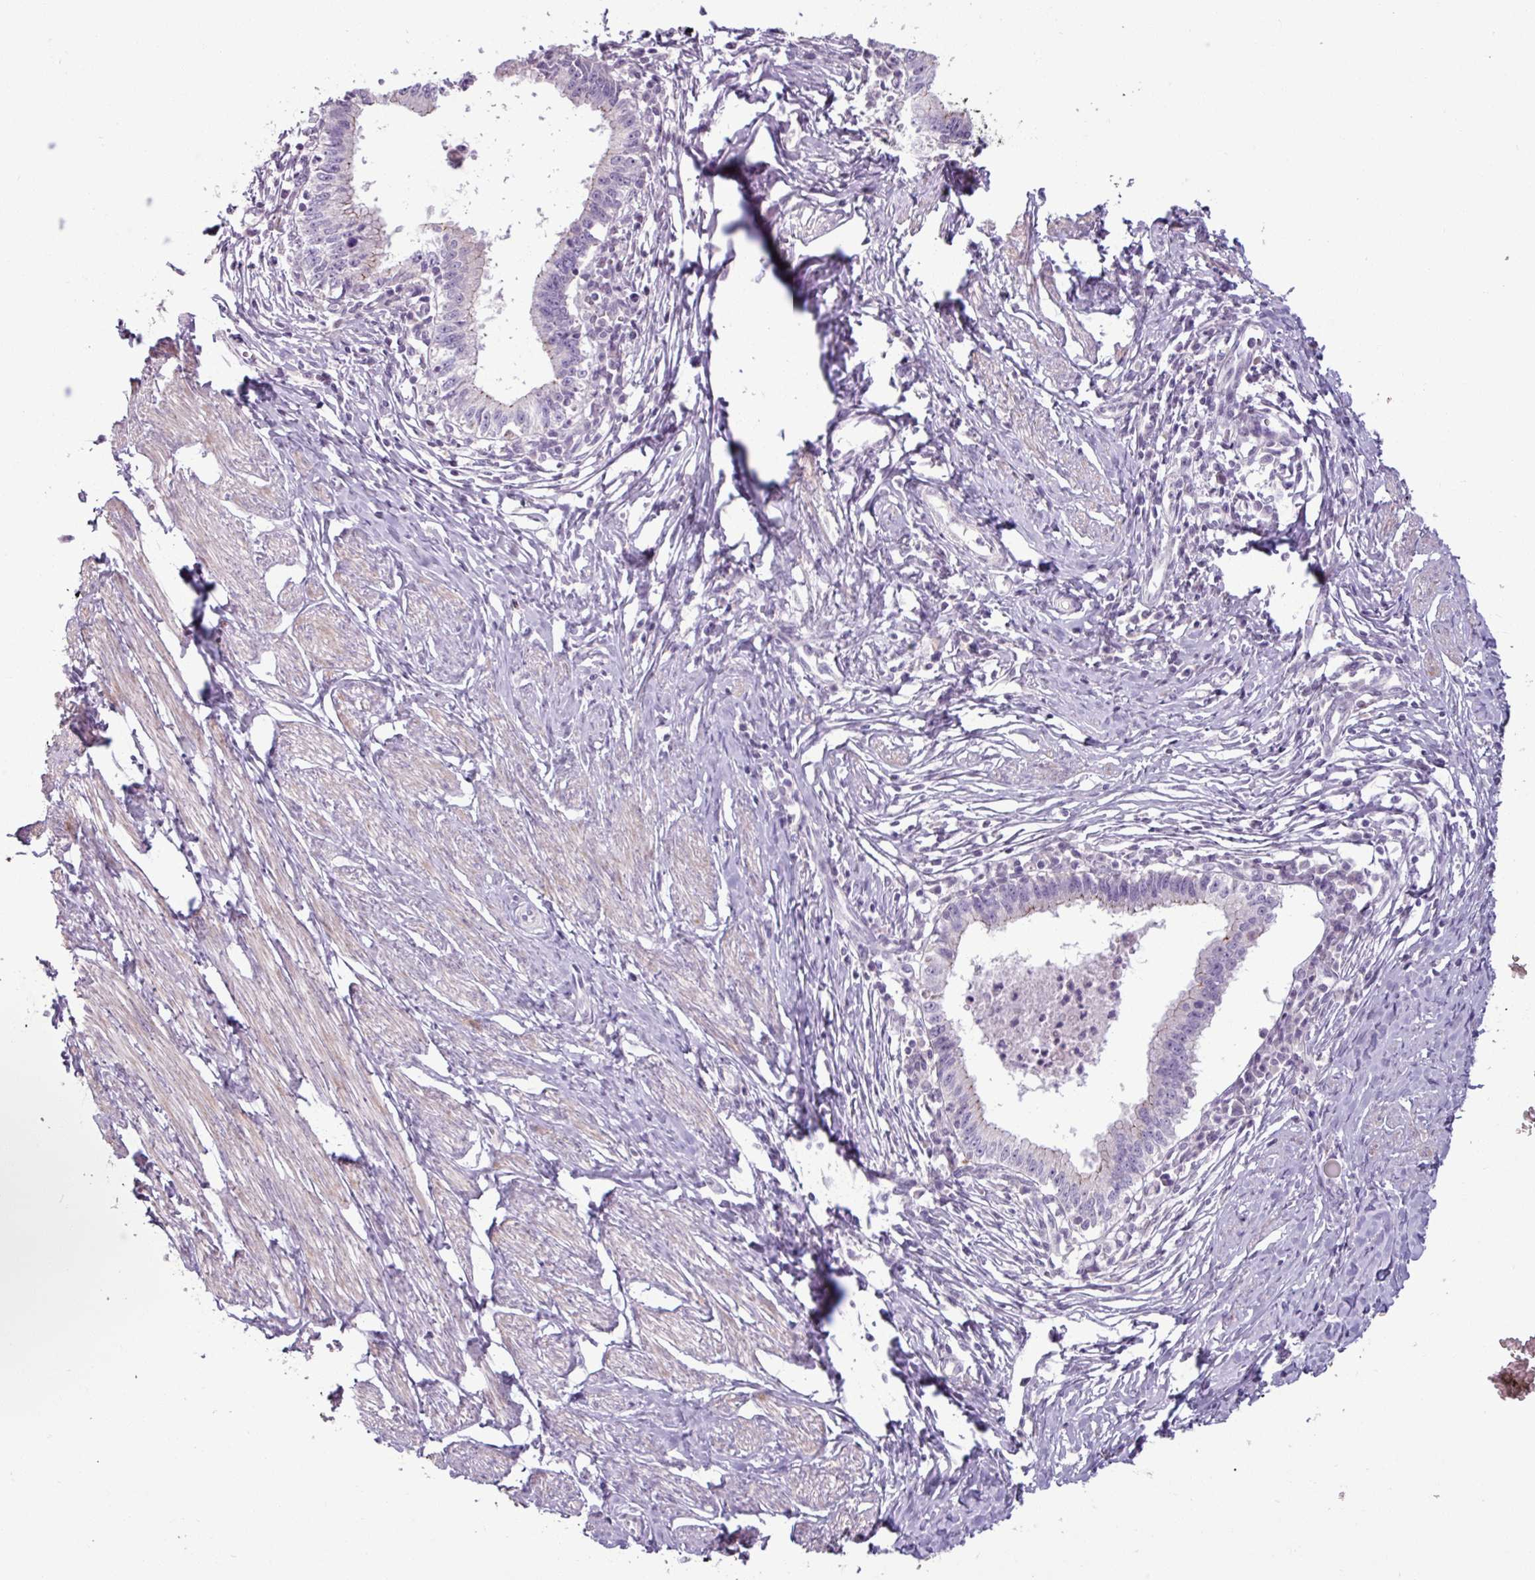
{"staining": {"intensity": "negative", "quantity": "none", "location": "none"}, "tissue": "cervical cancer", "cell_type": "Tumor cells", "image_type": "cancer", "snomed": [{"axis": "morphology", "description": "Adenocarcinoma, NOS"}, {"axis": "topography", "description": "Cervix"}], "caption": "Immunohistochemistry (IHC) histopathology image of cervical cancer stained for a protein (brown), which demonstrates no expression in tumor cells.", "gene": "PNMA6A", "patient": {"sex": "female", "age": 36}}